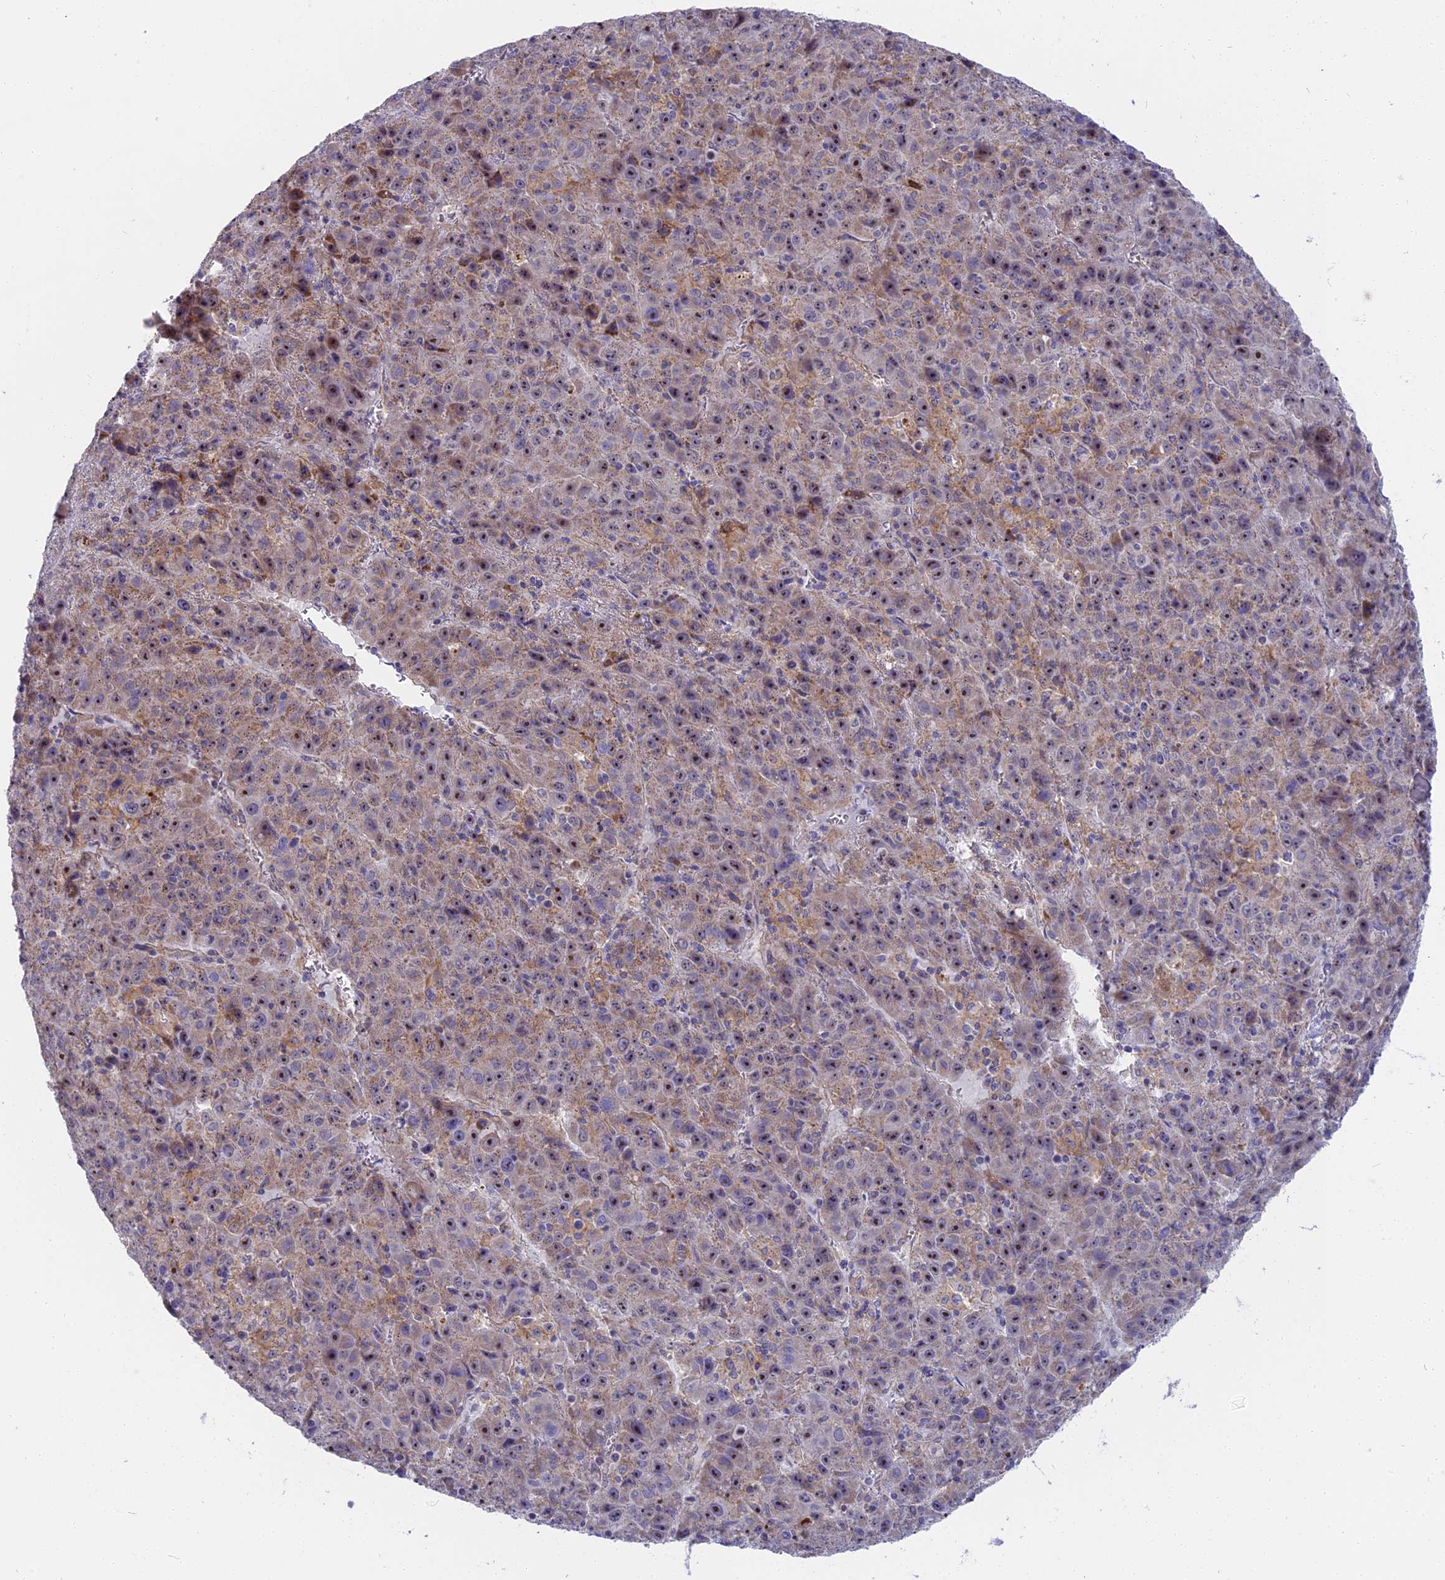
{"staining": {"intensity": "moderate", "quantity": ">75%", "location": "cytoplasmic/membranous,nuclear"}, "tissue": "liver cancer", "cell_type": "Tumor cells", "image_type": "cancer", "snomed": [{"axis": "morphology", "description": "Carcinoma, Hepatocellular, NOS"}, {"axis": "topography", "description": "Liver"}], "caption": "An image of liver cancer stained for a protein exhibits moderate cytoplasmic/membranous and nuclear brown staining in tumor cells.", "gene": "DTWD1", "patient": {"sex": "female", "age": 53}}